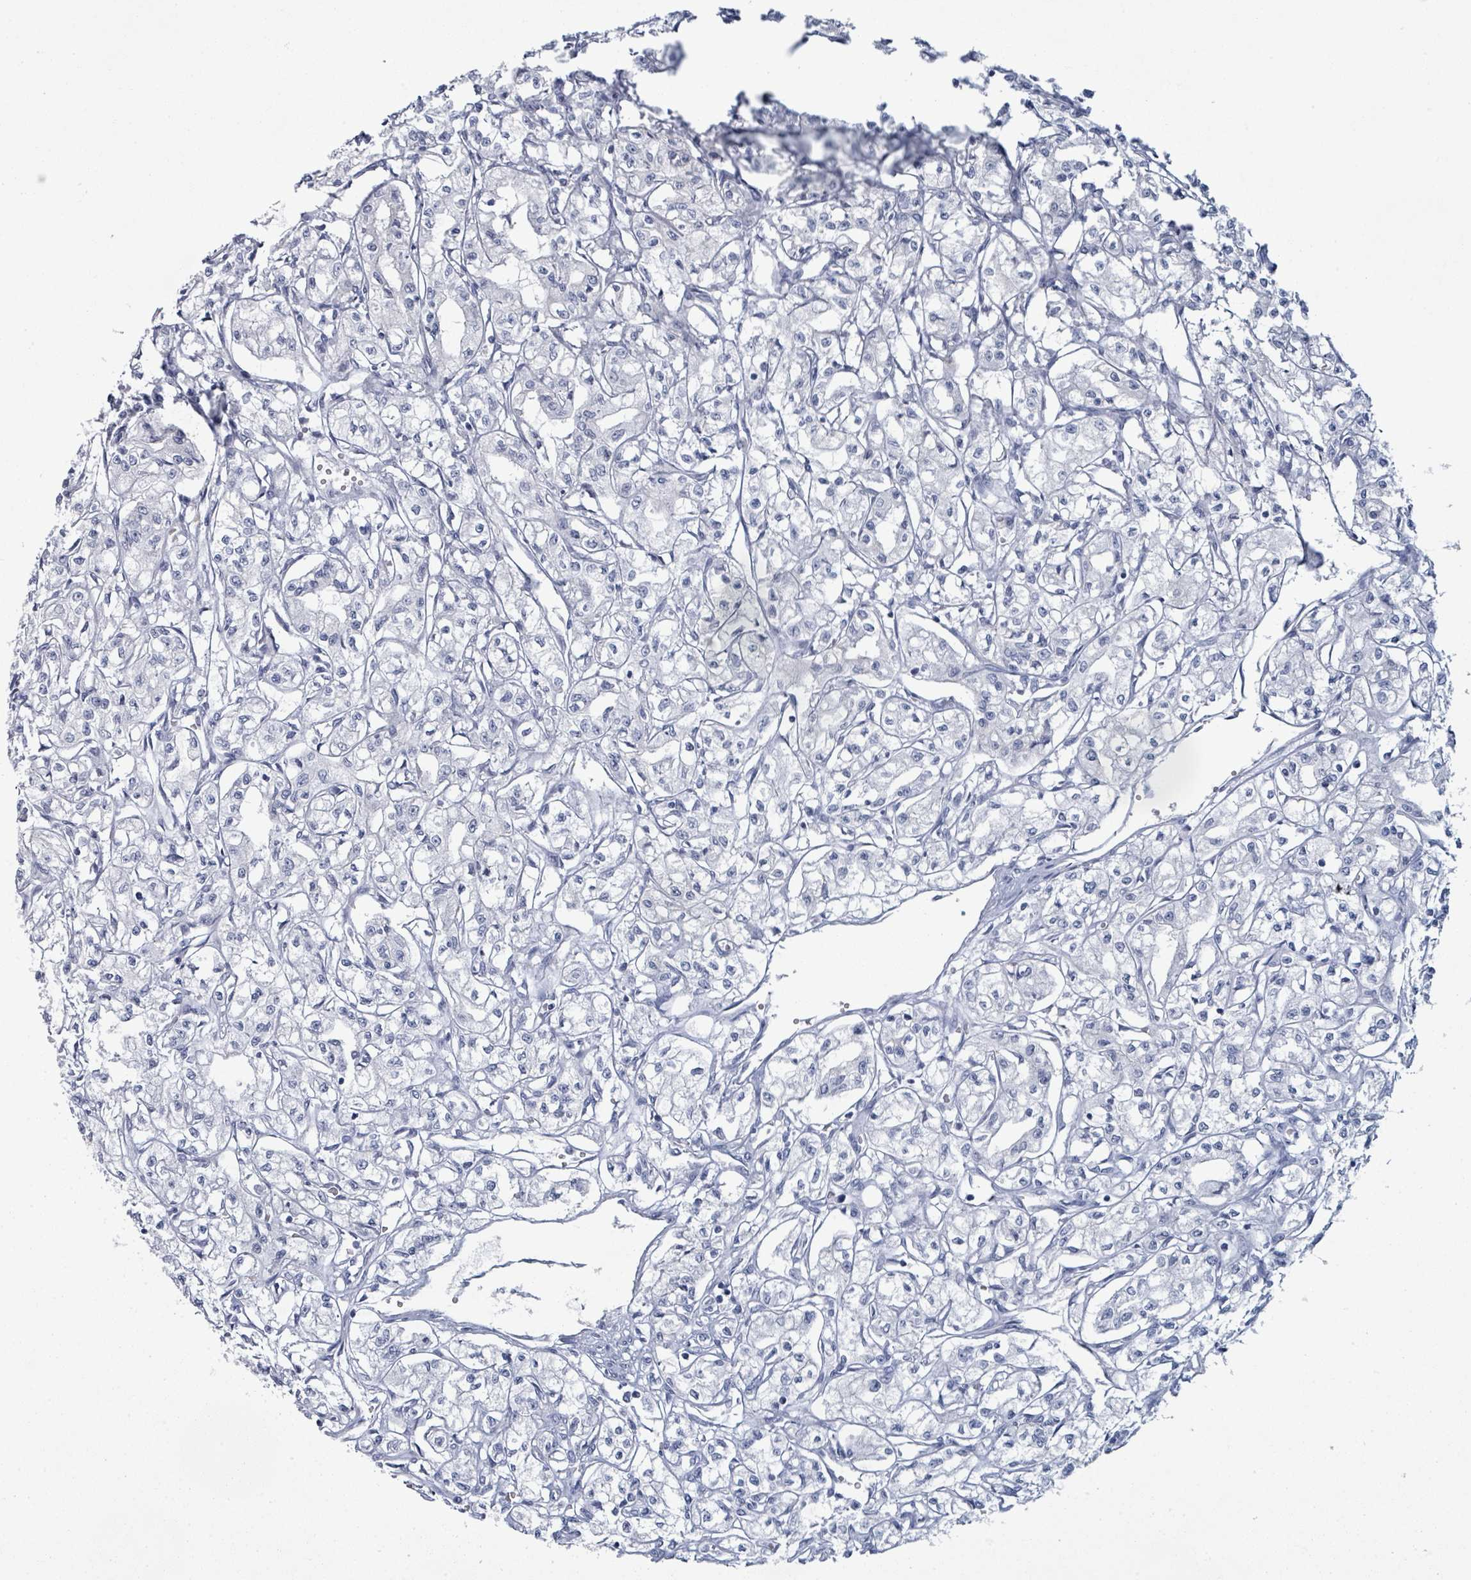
{"staining": {"intensity": "negative", "quantity": "none", "location": "none"}, "tissue": "renal cancer", "cell_type": "Tumor cells", "image_type": "cancer", "snomed": [{"axis": "morphology", "description": "Adenocarcinoma, NOS"}, {"axis": "topography", "description": "Kidney"}], "caption": "Tumor cells are negative for protein expression in human renal cancer (adenocarcinoma).", "gene": "PGA3", "patient": {"sex": "male", "age": 56}}